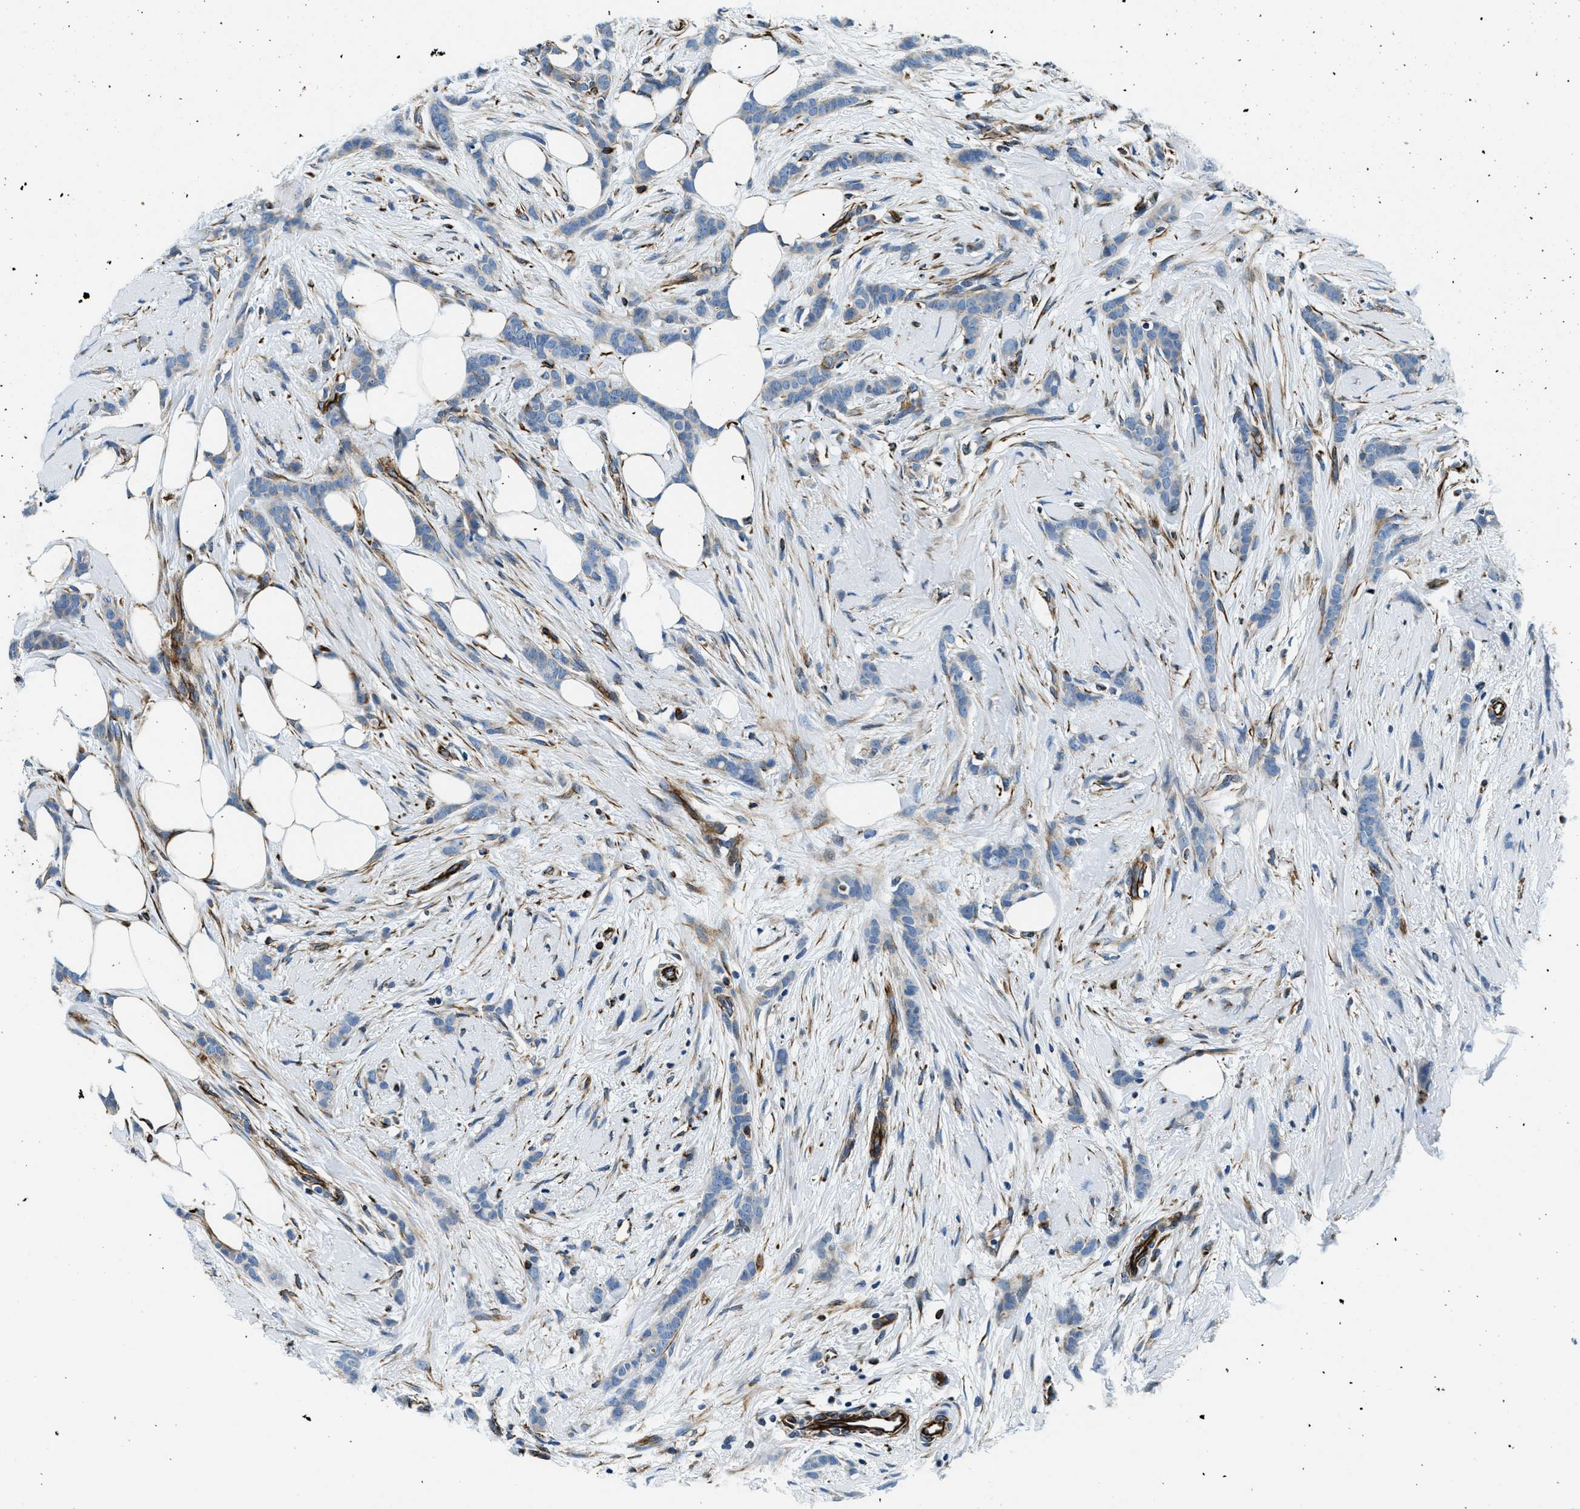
{"staining": {"intensity": "negative", "quantity": "none", "location": "none"}, "tissue": "breast cancer", "cell_type": "Tumor cells", "image_type": "cancer", "snomed": [{"axis": "morphology", "description": "Lobular carcinoma, in situ"}, {"axis": "morphology", "description": "Lobular carcinoma"}, {"axis": "topography", "description": "Breast"}], "caption": "IHC of human breast lobular carcinoma exhibits no staining in tumor cells. (Brightfield microscopy of DAB immunohistochemistry (IHC) at high magnification).", "gene": "GNS", "patient": {"sex": "female", "age": 41}}